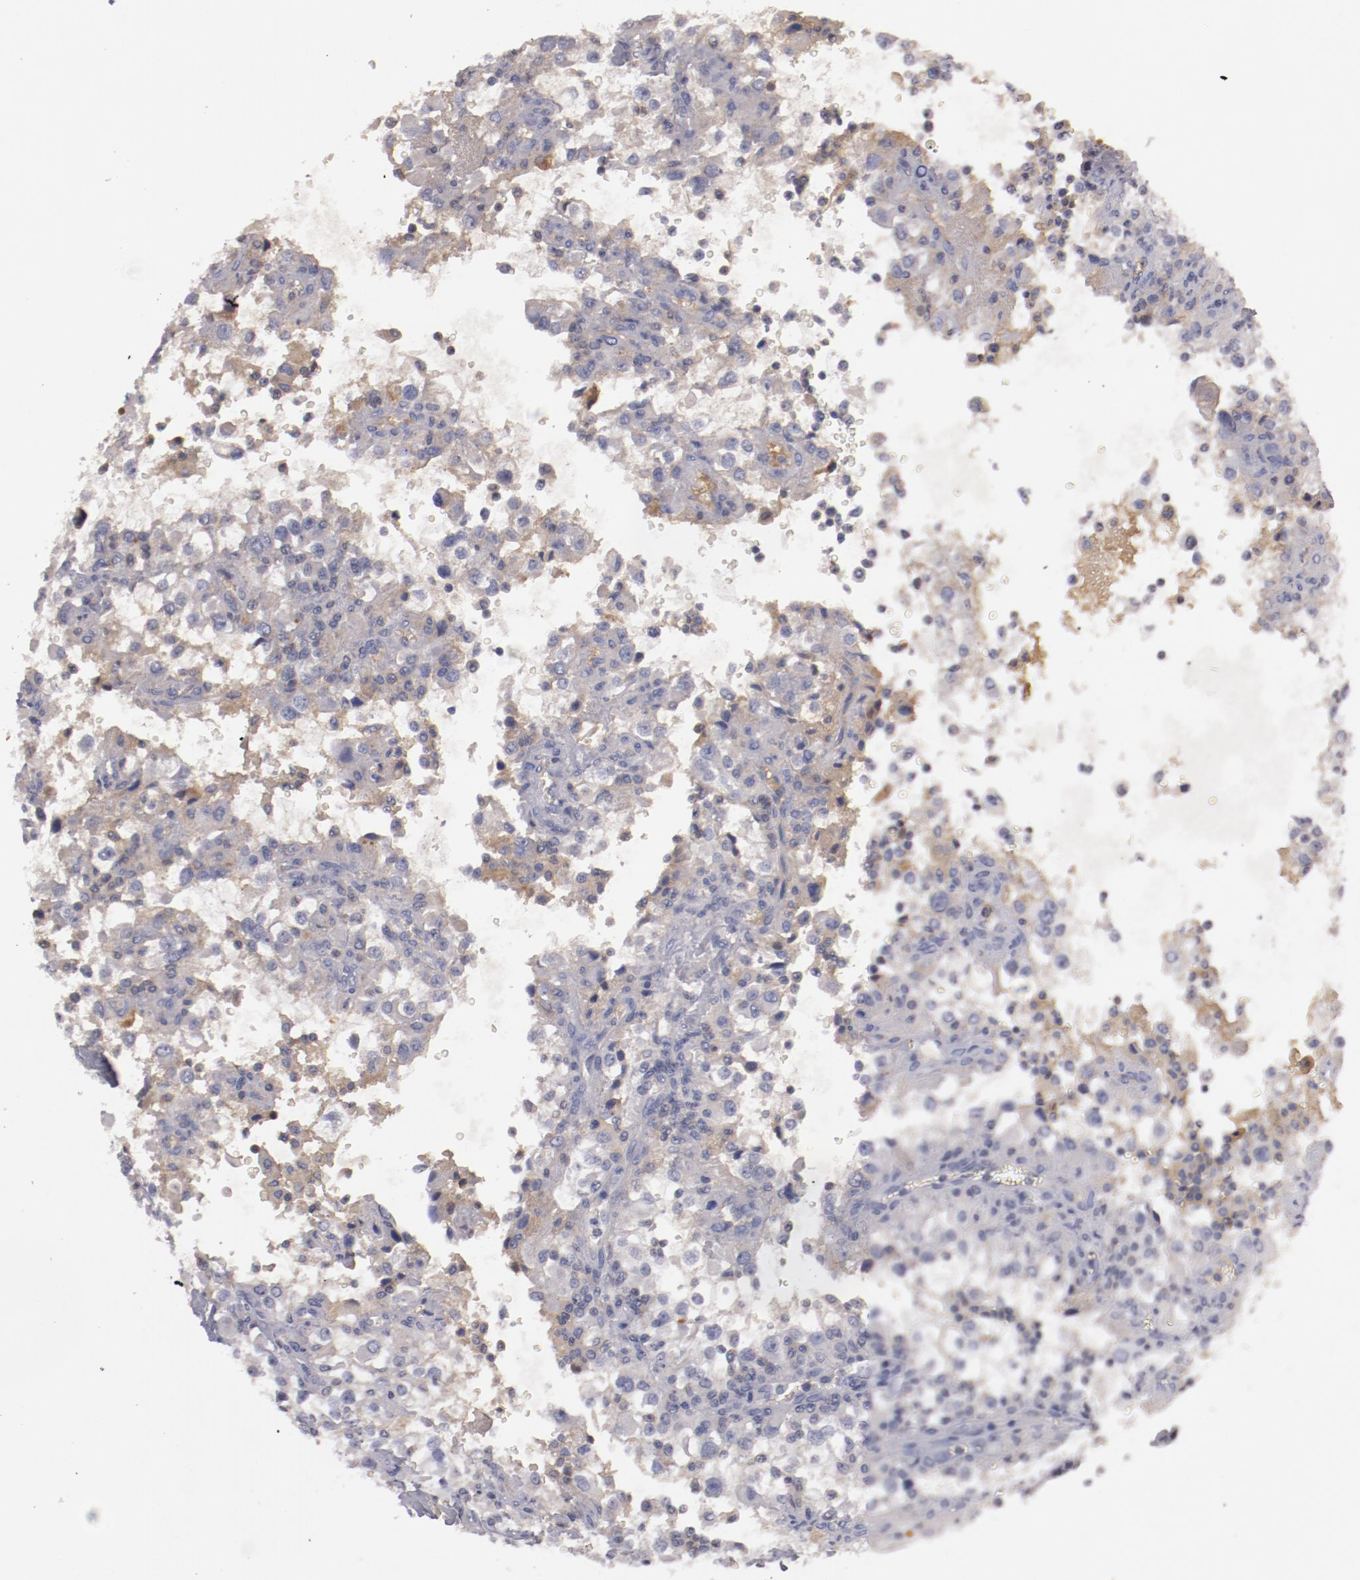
{"staining": {"intensity": "negative", "quantity": "none", "location": "none"}, "tissue": "renal cancer", "cell_type": "Tumor cells", "image_type": "cancer", "snomed": [{"axis": "morphology", "description": "Adenocarcinoma, NOS"}, {"axis": "topography", "description": "Kidney"}], "caption": "Immunohistochemistry micrograph of neoplastic tissue: renal cancer stained with DAB demonstrates no significant protein positivity in tumor cells.", "gene": "MBL2", "patient": {"sex": "female", "age": 52}}